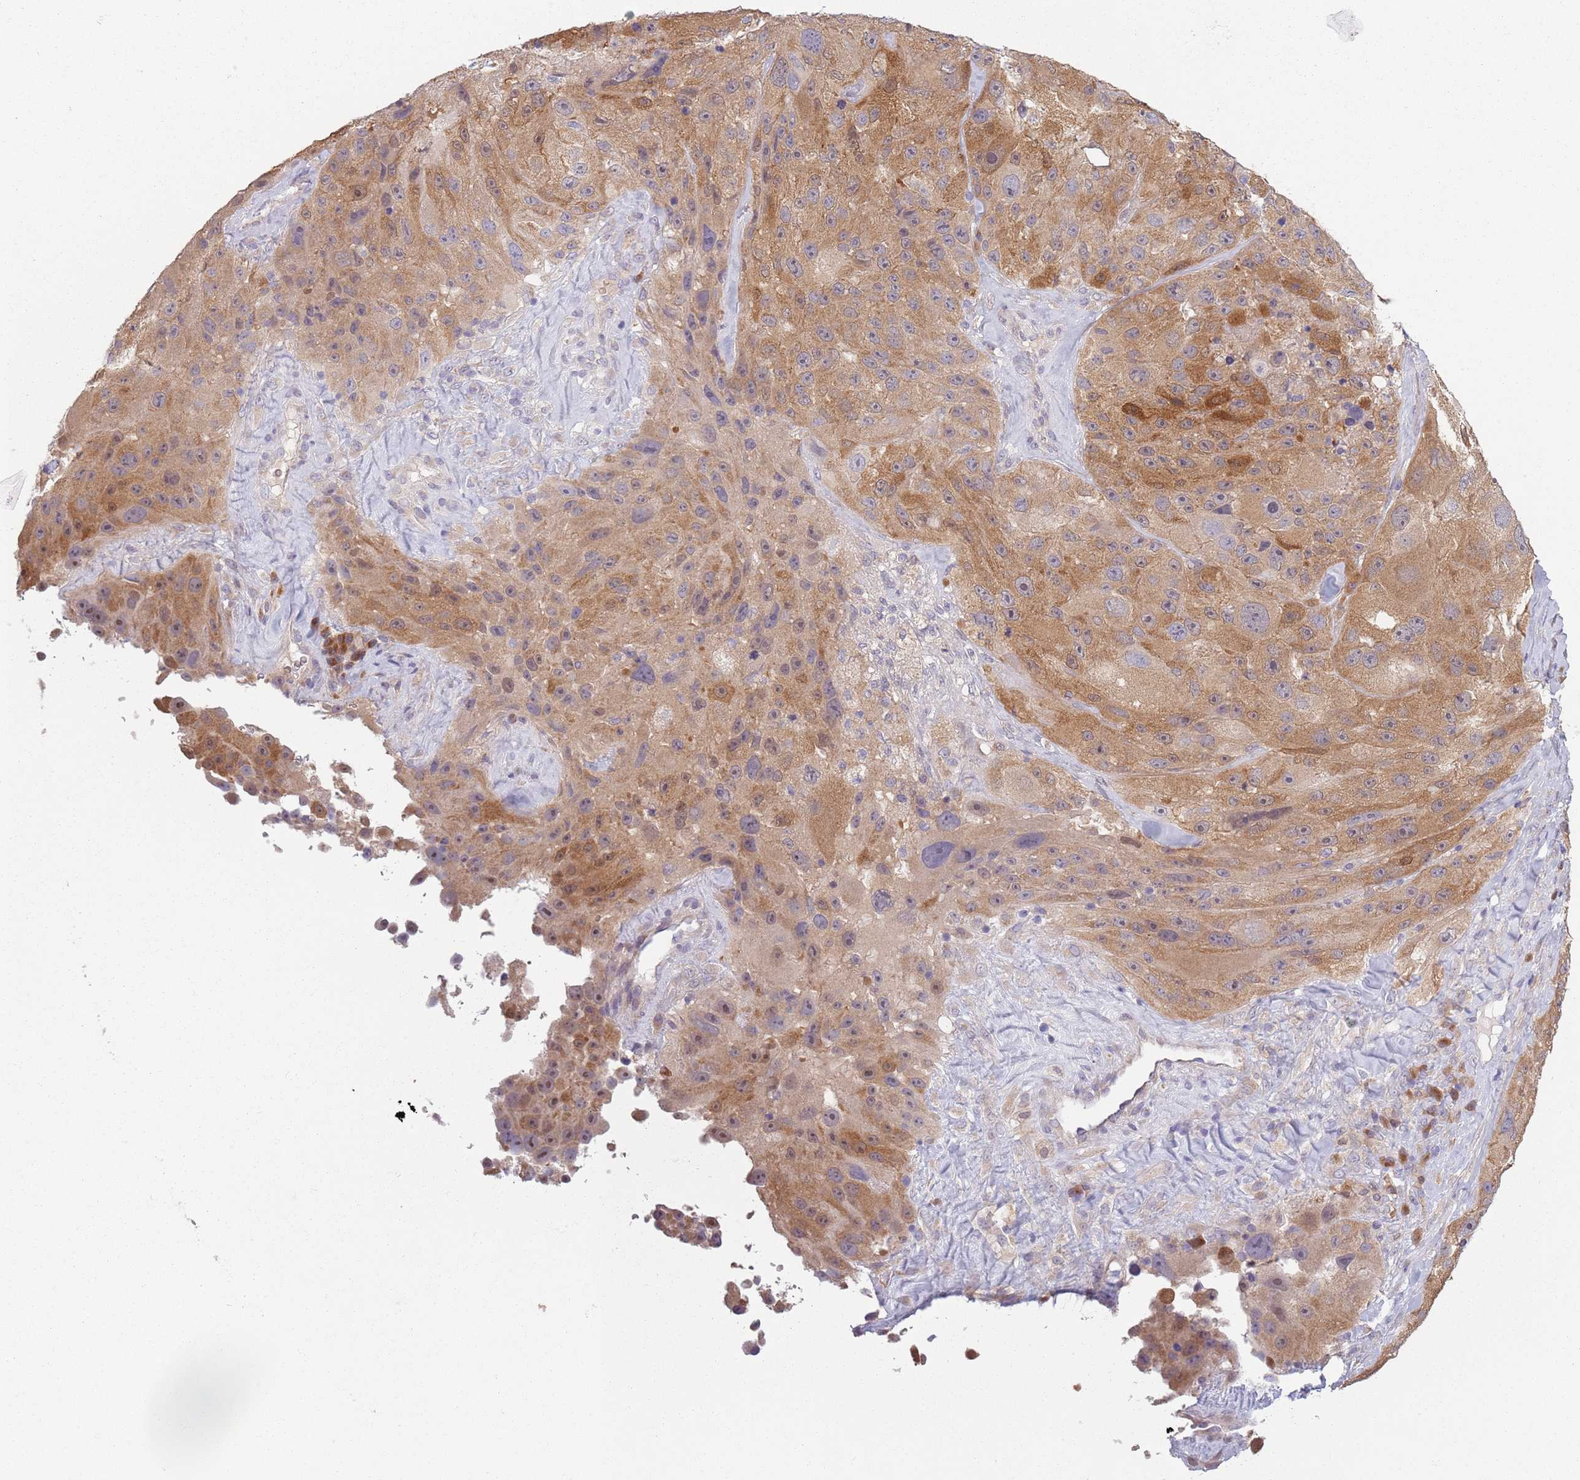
{"staining": {"intensity": "moderate", "quantity": ">75%", "location": "cytoplasmic/membranous"}, "tissue": "melanoma", "cell_type": "Tumor cells", "image_type": "cancer", "snomed": [{"axis": "morphology", "description": "Malignant melanoma, Metastatic site"}, {"axis": "topography", "description": "Lymph node"}], "caption": "Human melanoma stained with a protein marker reveals moderate staining in tumor cells.", "gene": "COQ5", "patient": {"sex": "male", "age": 62}}